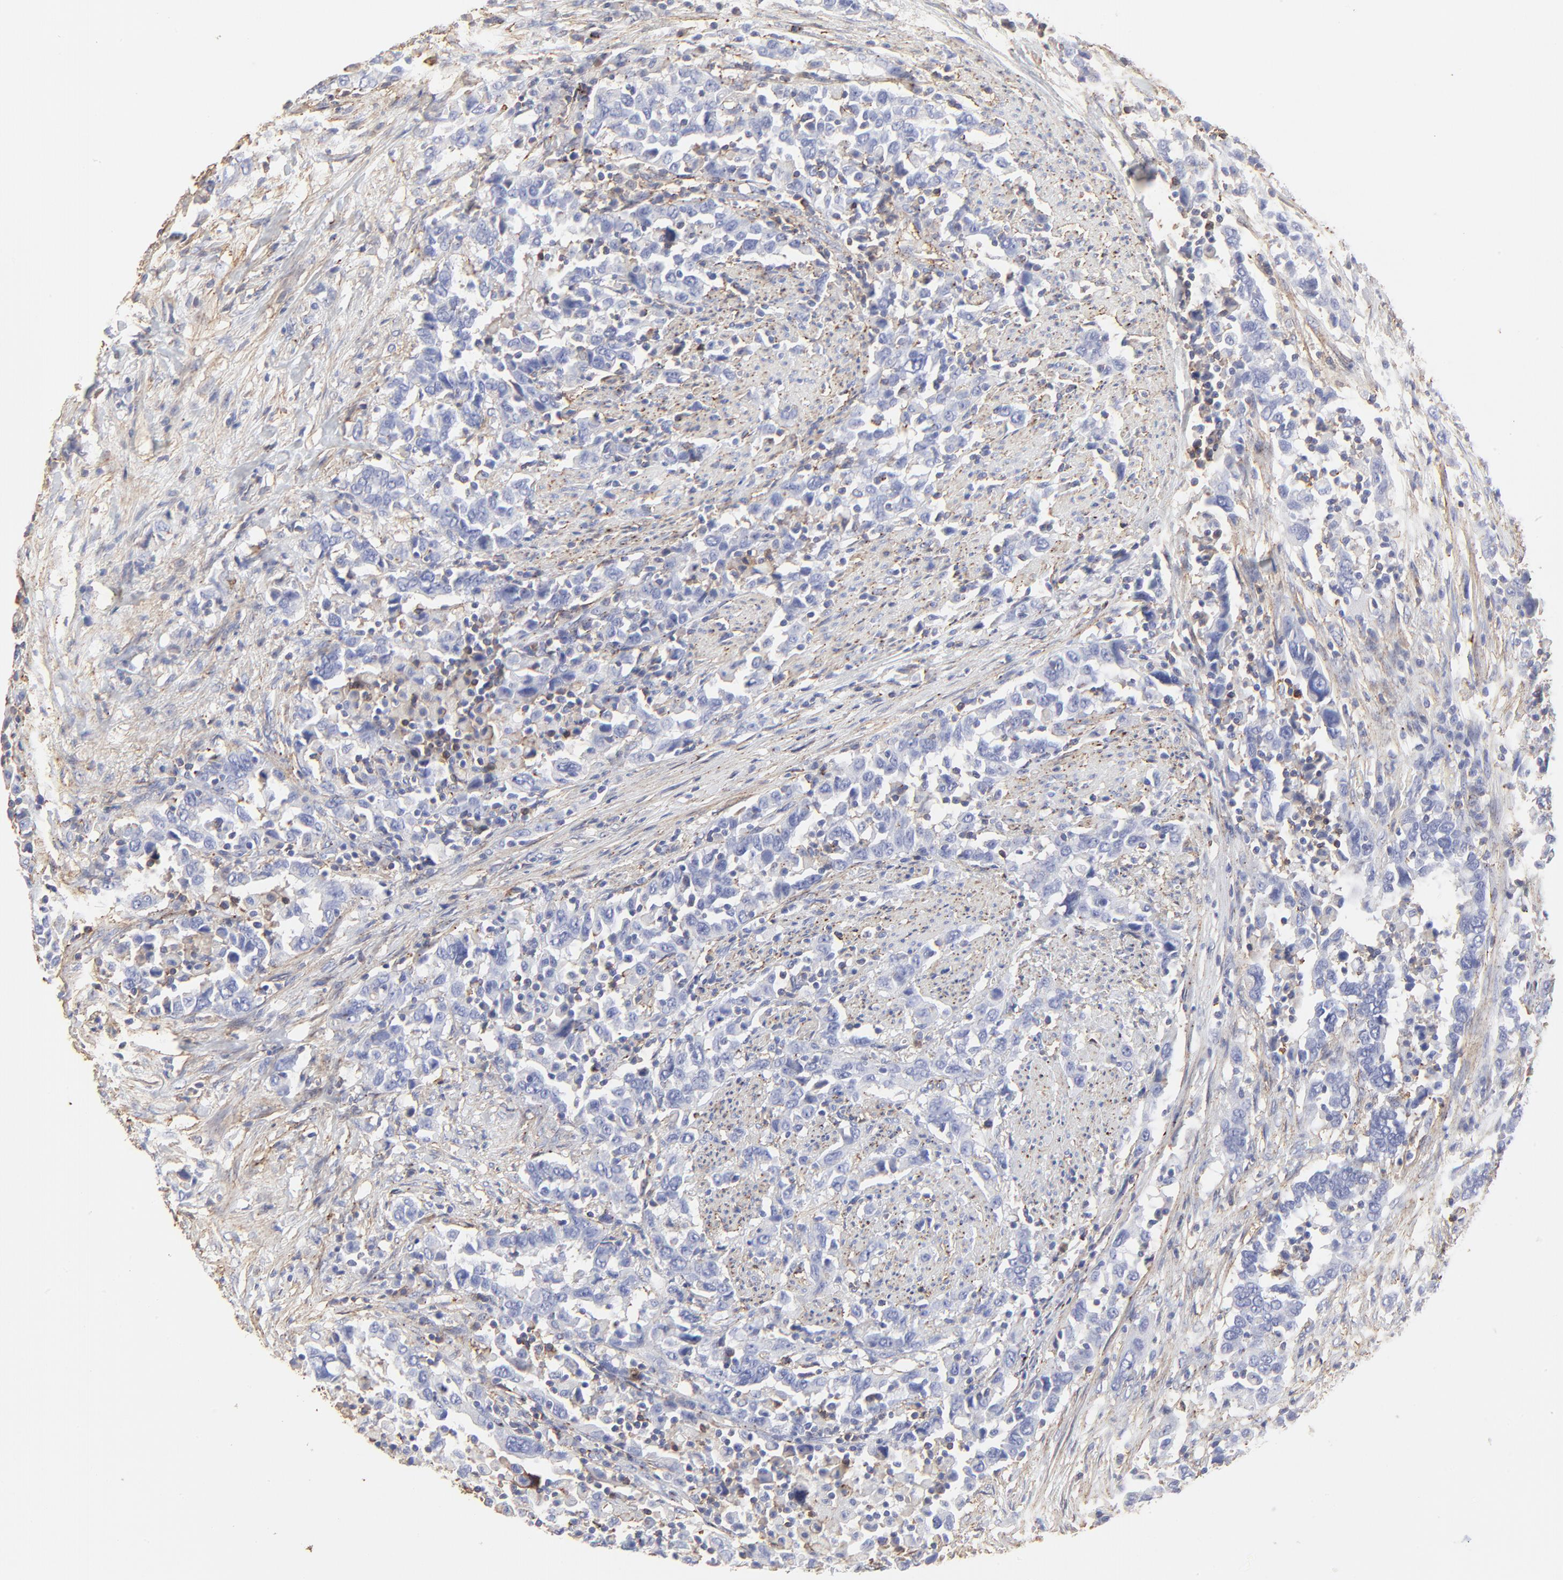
{"staining": {"intensity": "negative", "quantity": "none", "location": "none"}, "tissue": "urothelial cancer", "cell_type": "Tumor cells", "image_type": "cancer", "snomed": [{"axis": "morphology", "description": "Urothelial carcinoma, High grade"}, {"axis": "topography", "description": "Urinary bladder"}], "caption": "Urothelial cancer was stained to show a protein in brown. There is no significant expression in tumor cells. Nuclei are stained in blue.", "gene": "ANXA6", "patient": {"sex": "male", "age": 61}}